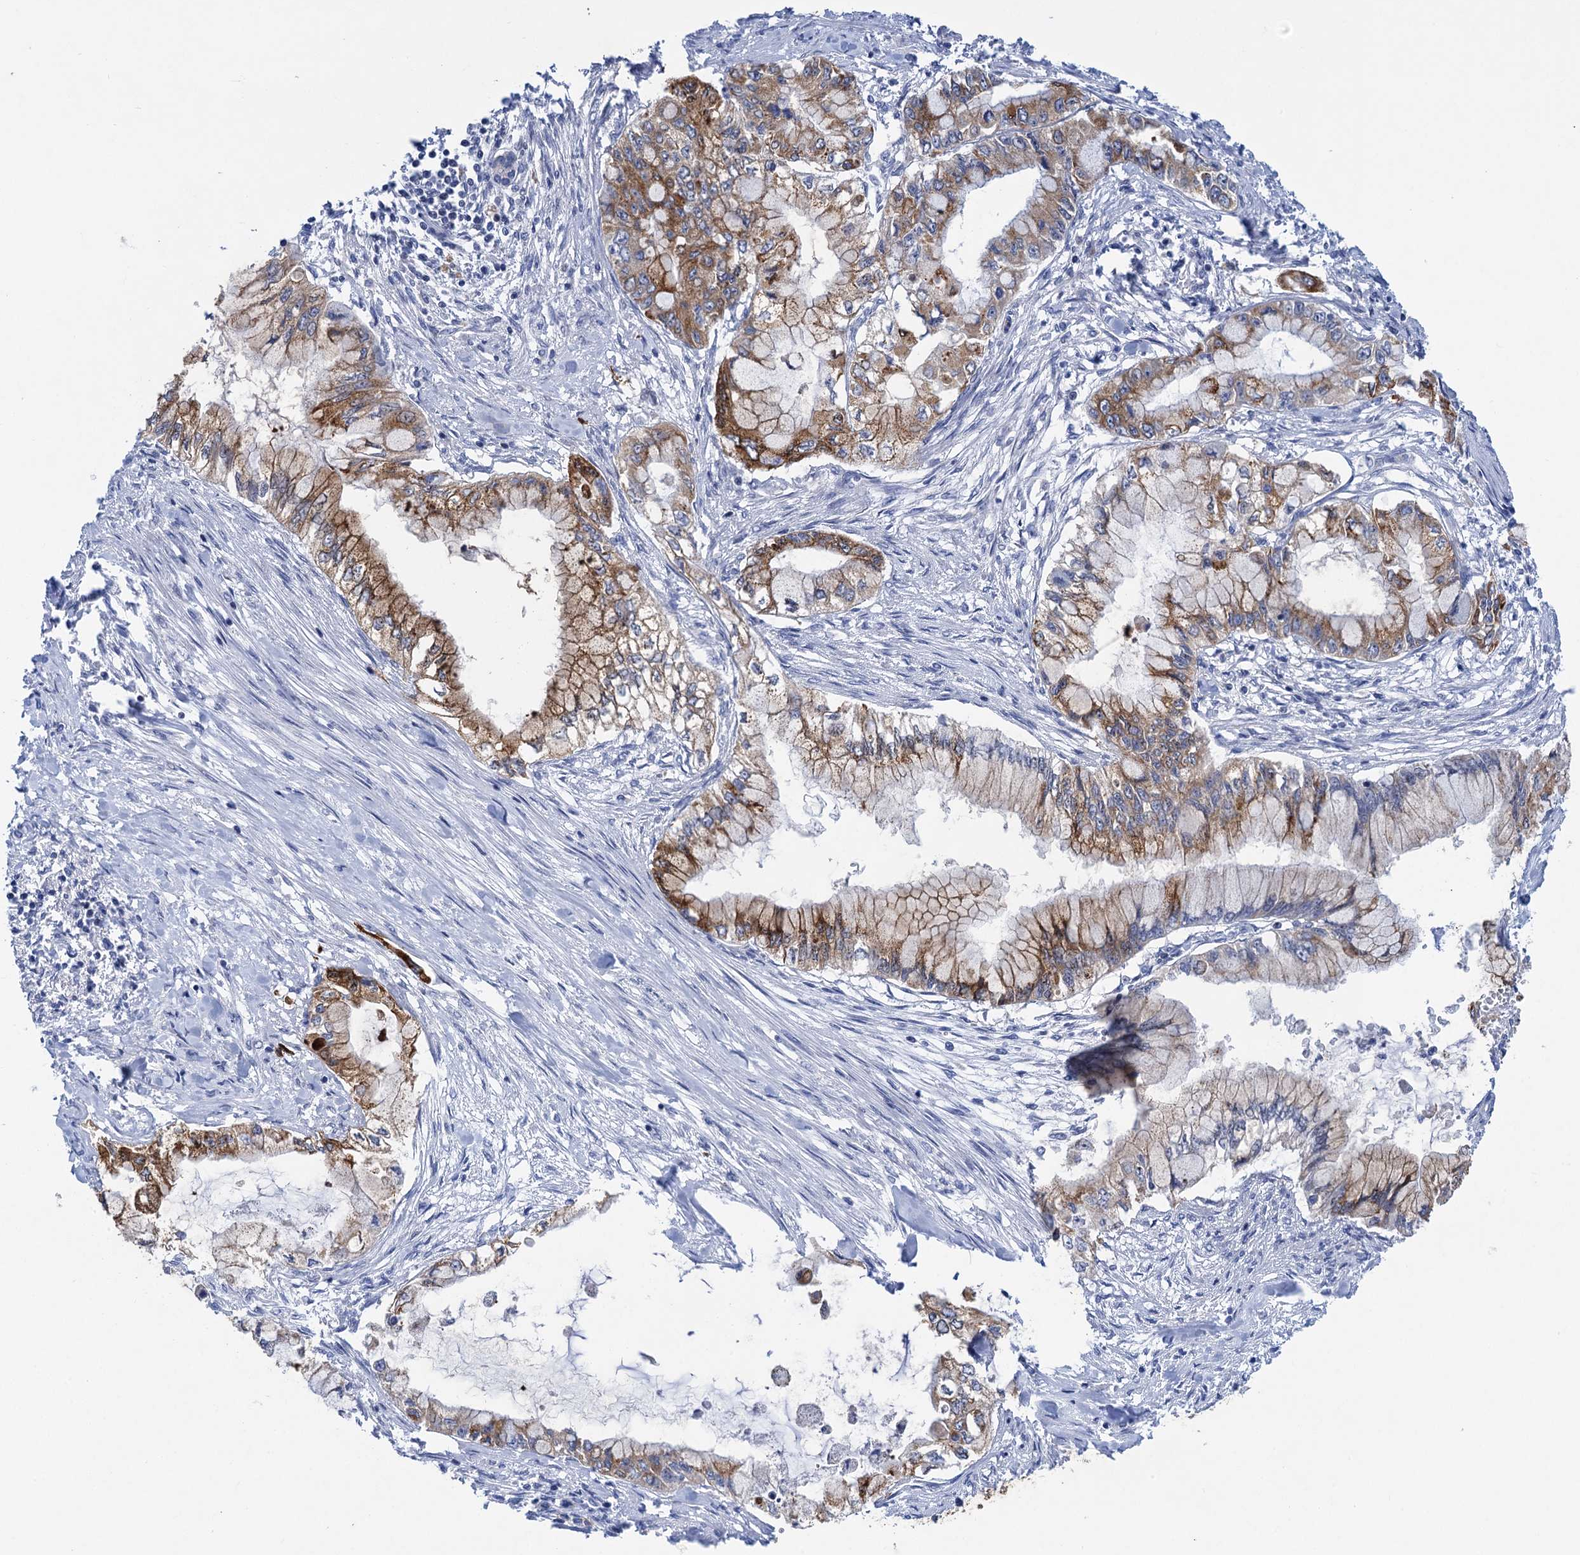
{"staining": {"intensity": "moderate", "quantity": ">75%", "location": "cytoplasmic/membranous"}, "tissue": "pancreatic cancer", "cell_type": "Tumor cells", "image_type": "cancer", "snomed": [{"axis": "morphology", "description": "Adenocarcinoma, NOS"}, {"axis": "topography", "description": "Pancreas"}], "caption": "High-power microscopy captured an immunohistochemistry (IHC) micrograph of pancreatic cancer (adenocarcinoma), revealing moderate cytoplasmic/membranous expression in about >75% of tumor cells. Immunohistochemistry stains the protein in brown and the nuclei are stained blue.", "gene": "QPCTL", "patient": {"sex": "male", "age": 48}}